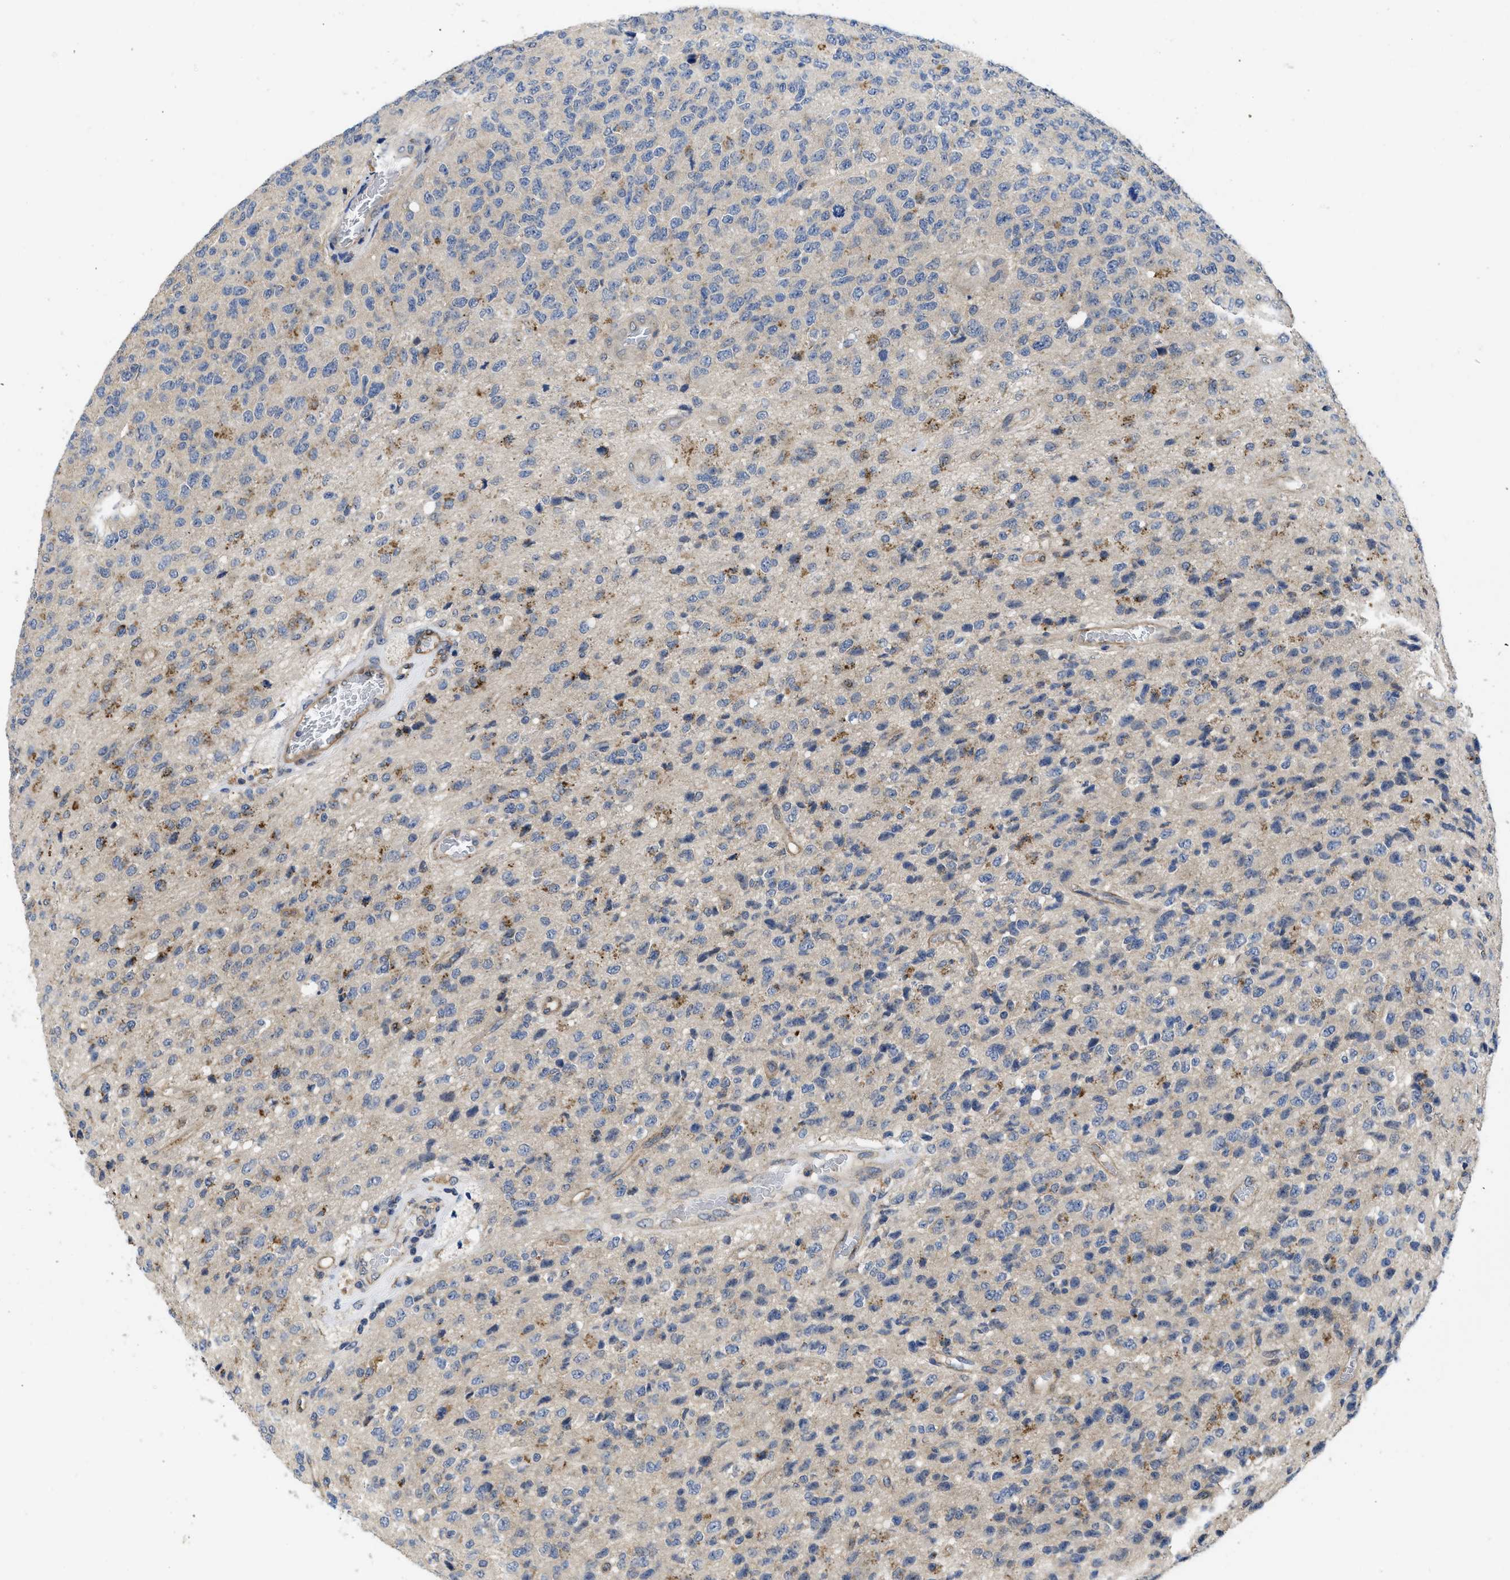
{"staining": {"intensity": "moderate", "quantity": "<25%", "location": "cytoplasmic/membranous"}, "tissue": "glioma", "cell_type": "Tumor cells", "image_type": "cancer", "snomed": [{"axis": "morphology", "description": "Glioma, malignant, High grade"}, {"axis": "topography", "description": "pancreas cauda"}], "caption": "DAB immunohistochemical staining of malignant glioma (high-grade) exhibits moderate cytoplasmic/membranous protein positivity in approximately <25% of tumor cells.", "gene": "PKD2", "patient": {"sex": "male", "age": 60}}